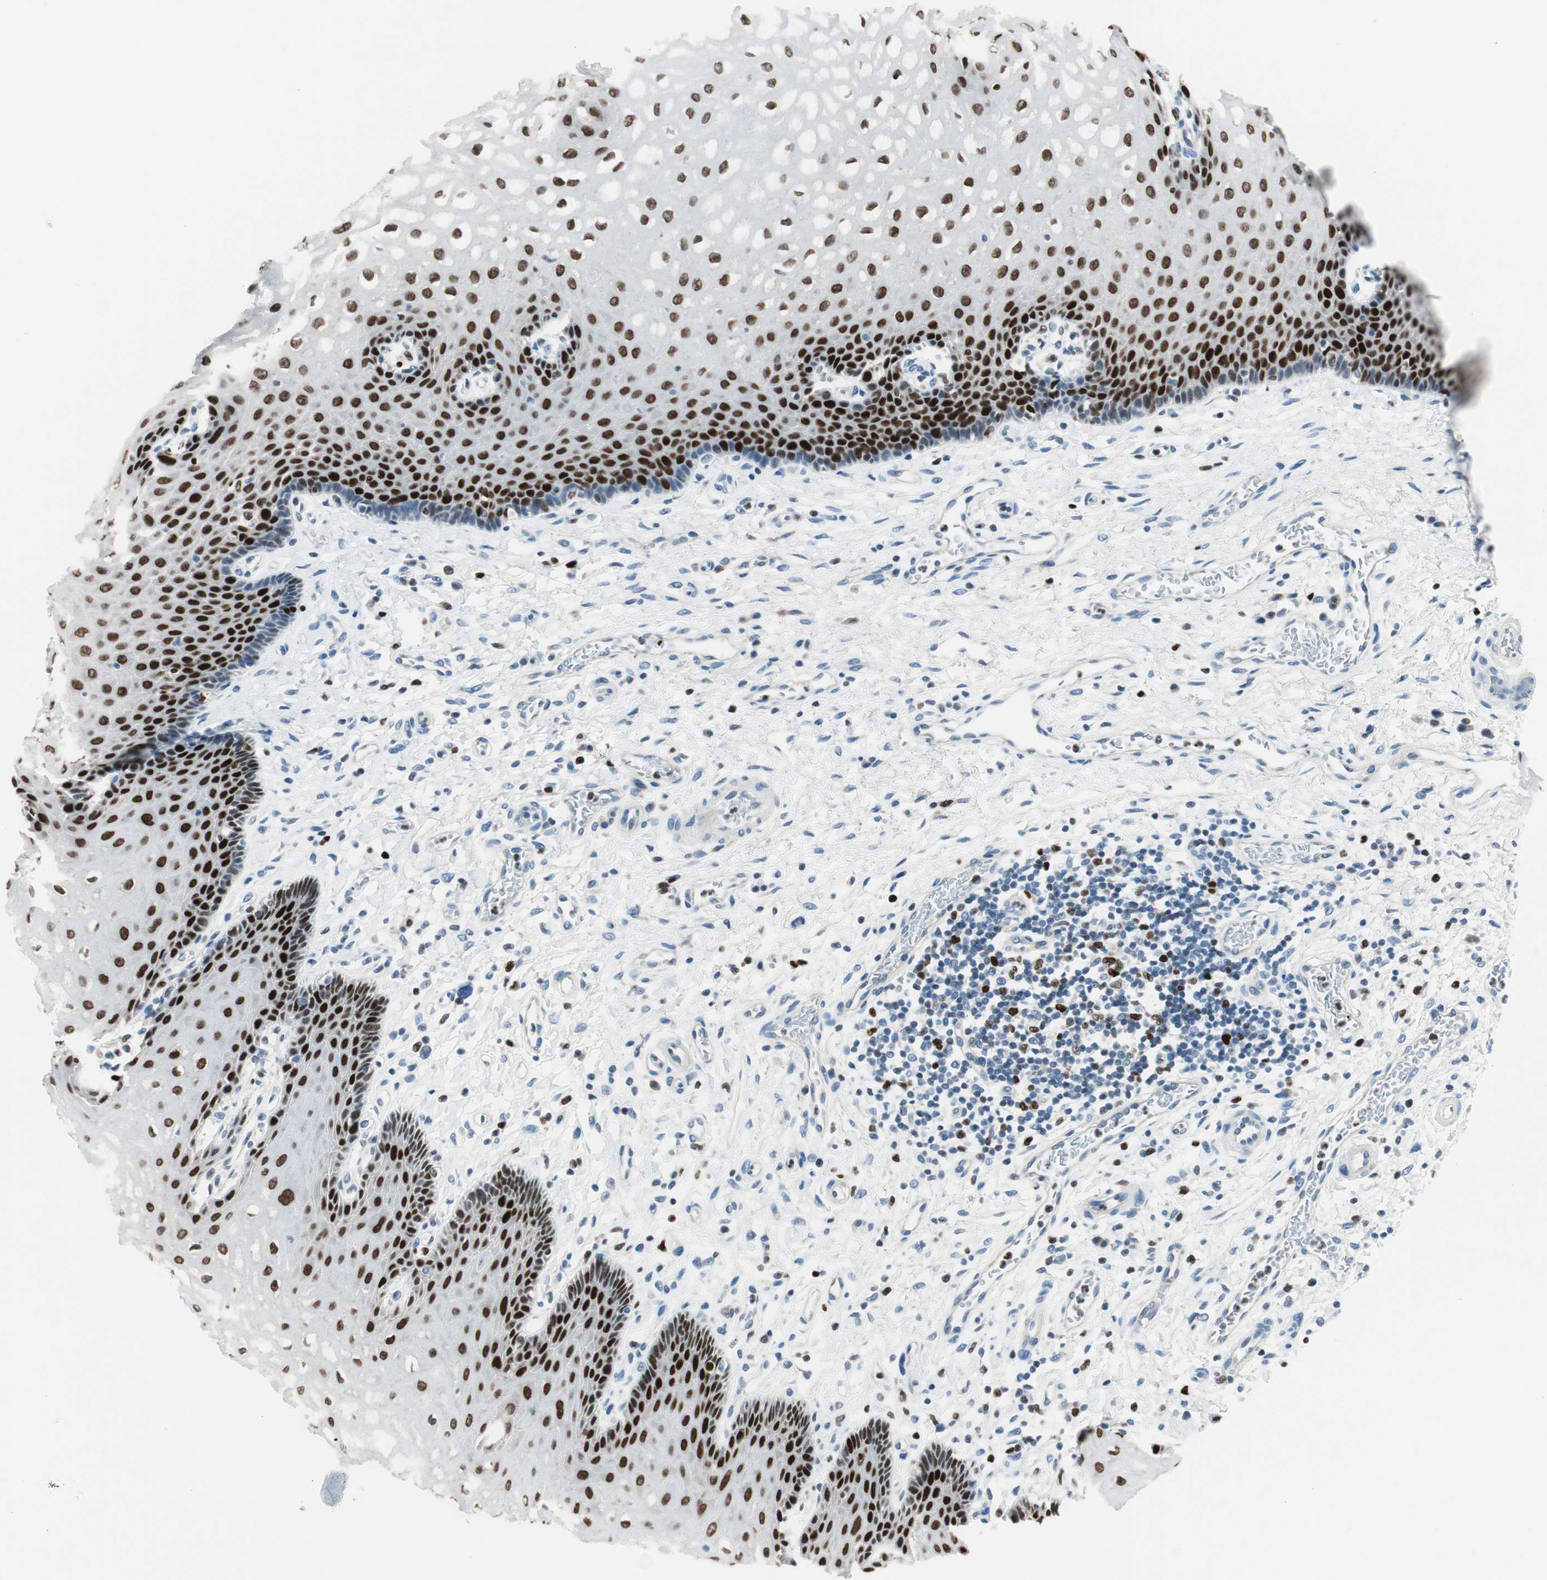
{"staining": {"intensity": "strong", "quantity": ">75%", "location": "nuclear"}, "tissue": "esophagus", "cell_type": "Squamous epithelial cells", "image_type": "normal", "snomed": [{"axis": "morphology", "description": "Normal tissue, NOS"}, {"axis": "topography", "description": "Esophagus"}], "caption": "Squamous epithelial cells display high levels of strong nuclear staining in about >75% of cells in normal human esophagus. (DAB (3,3'-diaminobenzidine) IHC with brightfield microscopy, high magnification).", "gene": "EZH2", "patient": {"sex": "male", "age": 54}}